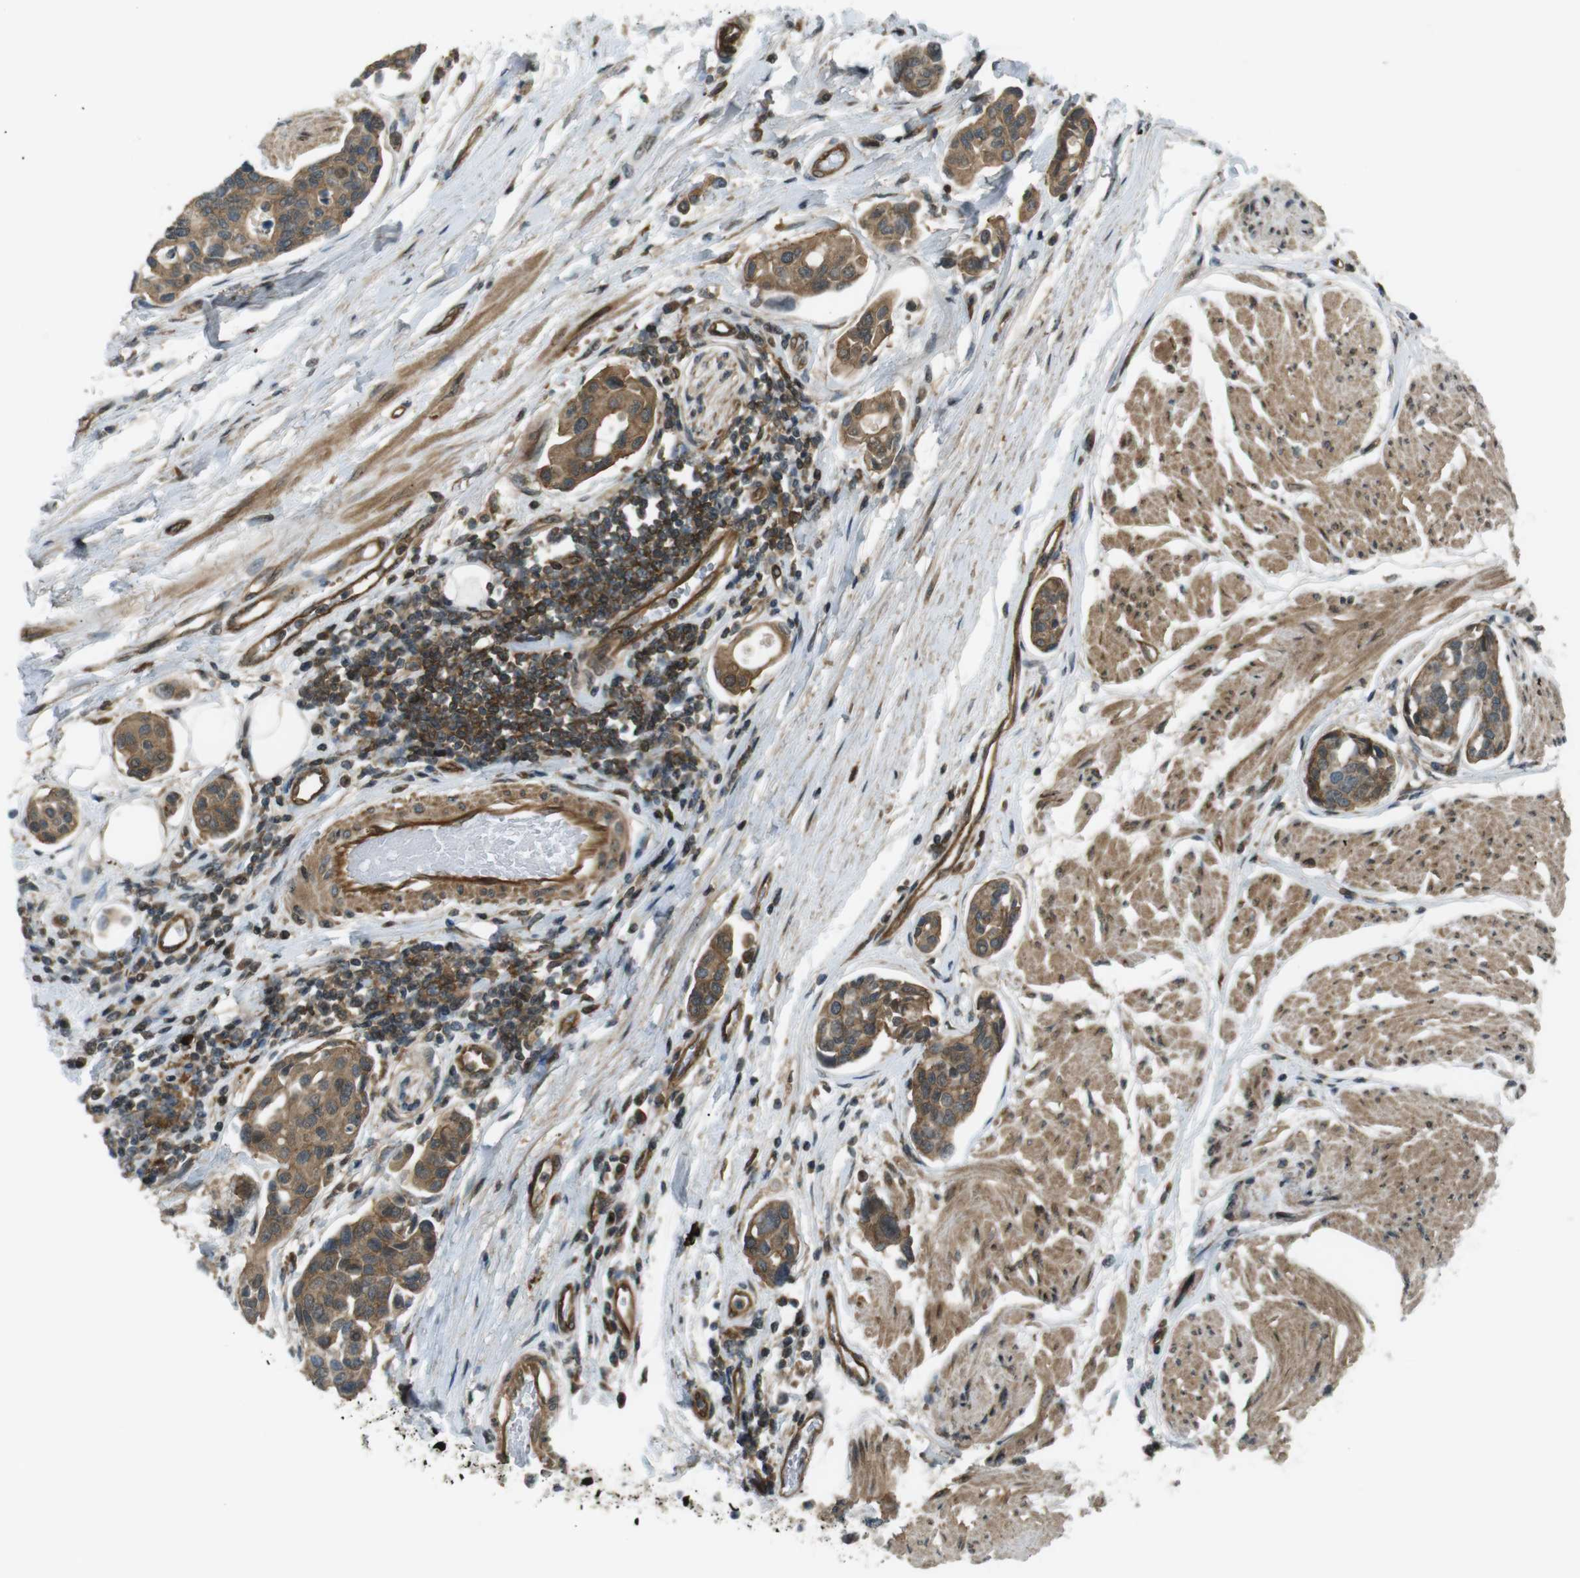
{"staining": {"intensity": "moderate", "quantity": ">75%", "location": "cytoplasmic/membranous"}, "tissue": "urothelial cancer", "cell_type": "Tumor cells", "image_type": "cancer", "snomed": [{"axis": "morphology", "description": "Urothelial carcinoma, High grade"}, {"axis": "topography", "description": "Urinary bladder"}], "caption": "IHC histopathology image of human high-grade urothelial carcinoma stained for a protein (brown), which exhibits medium levels of moderate cytoplasmic/membranous positivity in about >75% of tumor cells.", "gene": "TIAM2", "patient": {"sex": "male", "age": 78}}